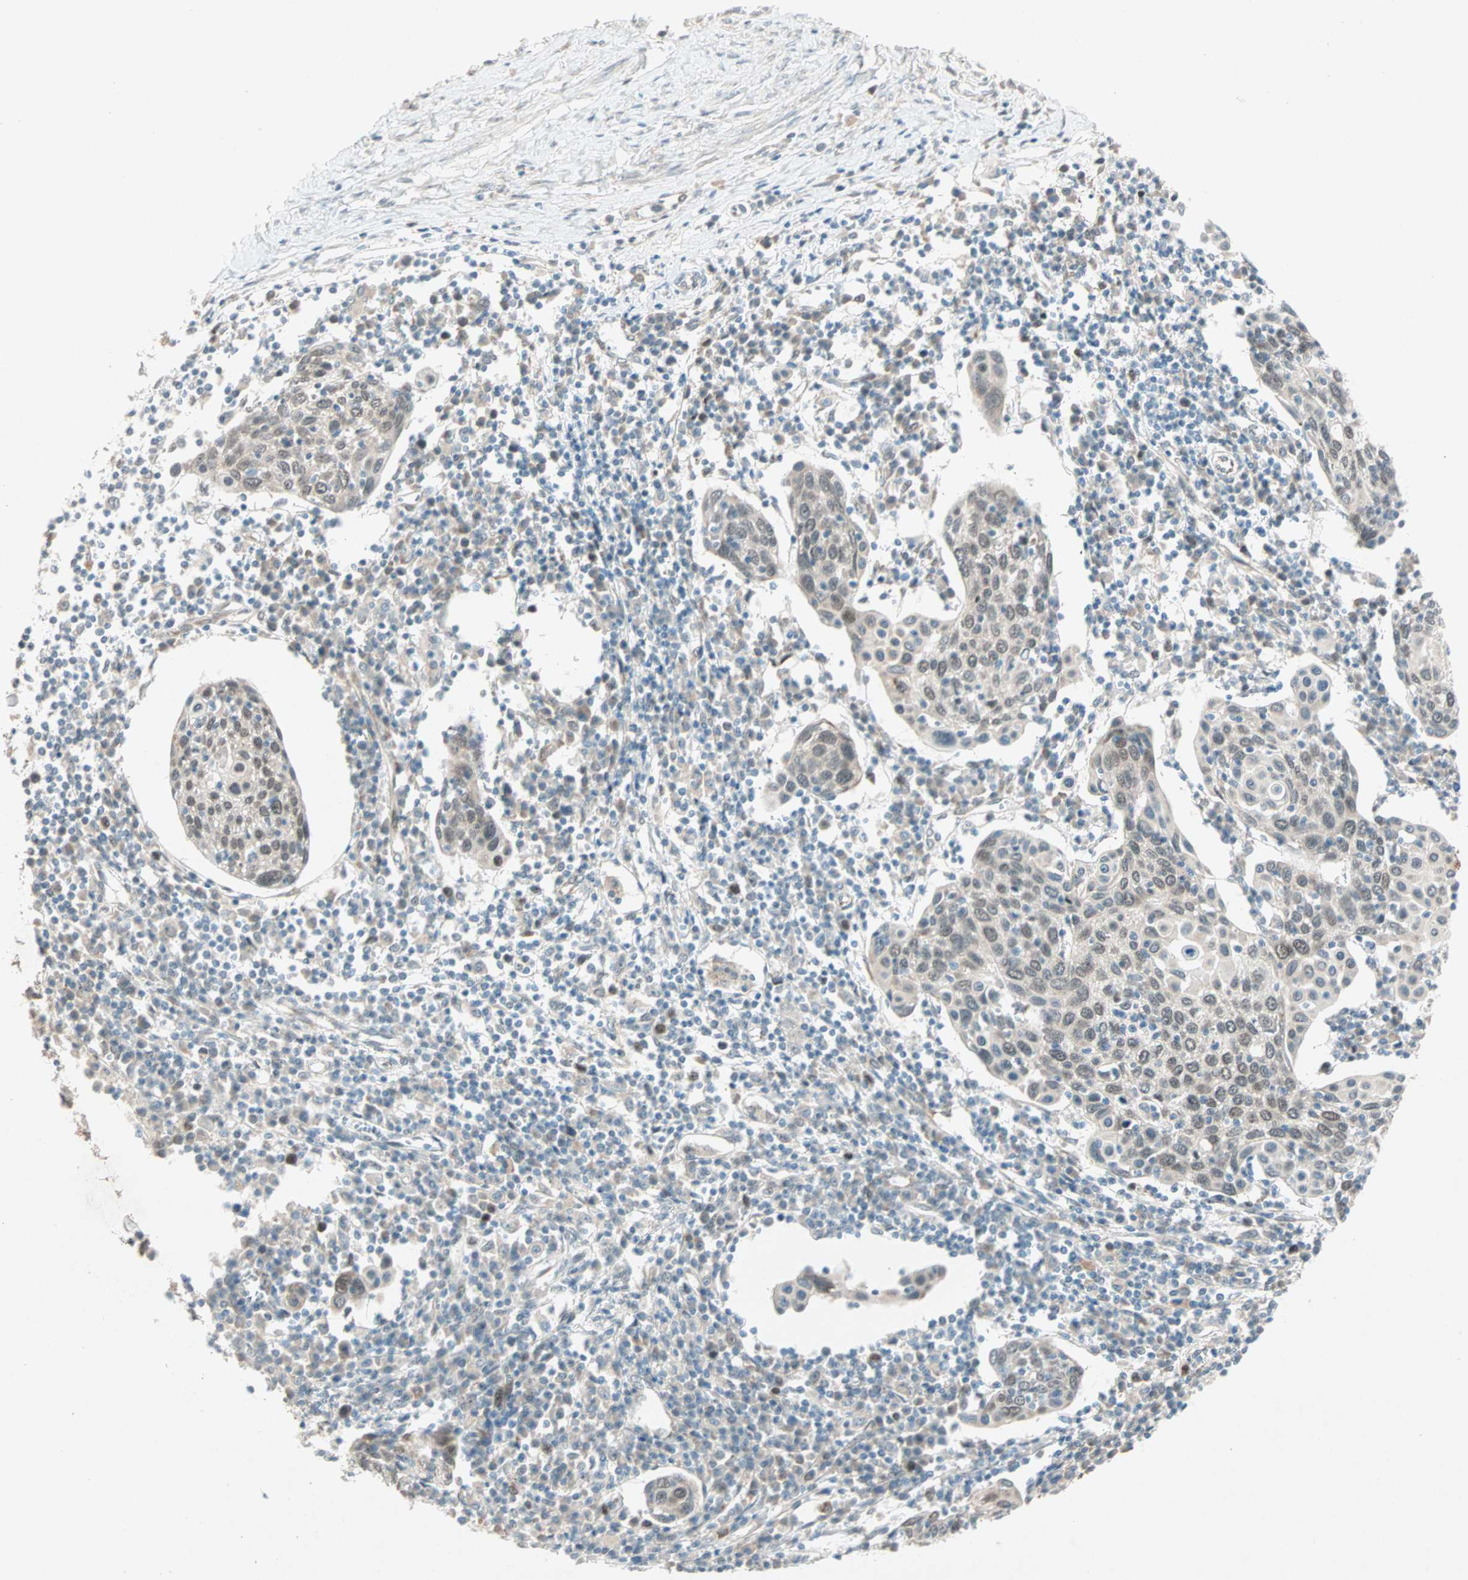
{"staining": {"intensity": "weak", "quantity": ">75%", "location": "cytoplasmic/membranous,nuclear"}, "tissue": "cervical cancer", "cell_type": "Tumor cells", "image_type": "cancer", "snomed": [{"axis": "morphology", "description": "Squamous cell carcinoma, NOS"}, {"axis": "topography", "description": "Cervix"}], "caption": "About >75% of tumor cells in cervical cancer reveal weak cytoplasmic/membranous and nuclear protein positivity as visualized by brown immunohistochemical staining.", "gene": "ZNF37A", "patient": {"sex": "female", "age": 40}}